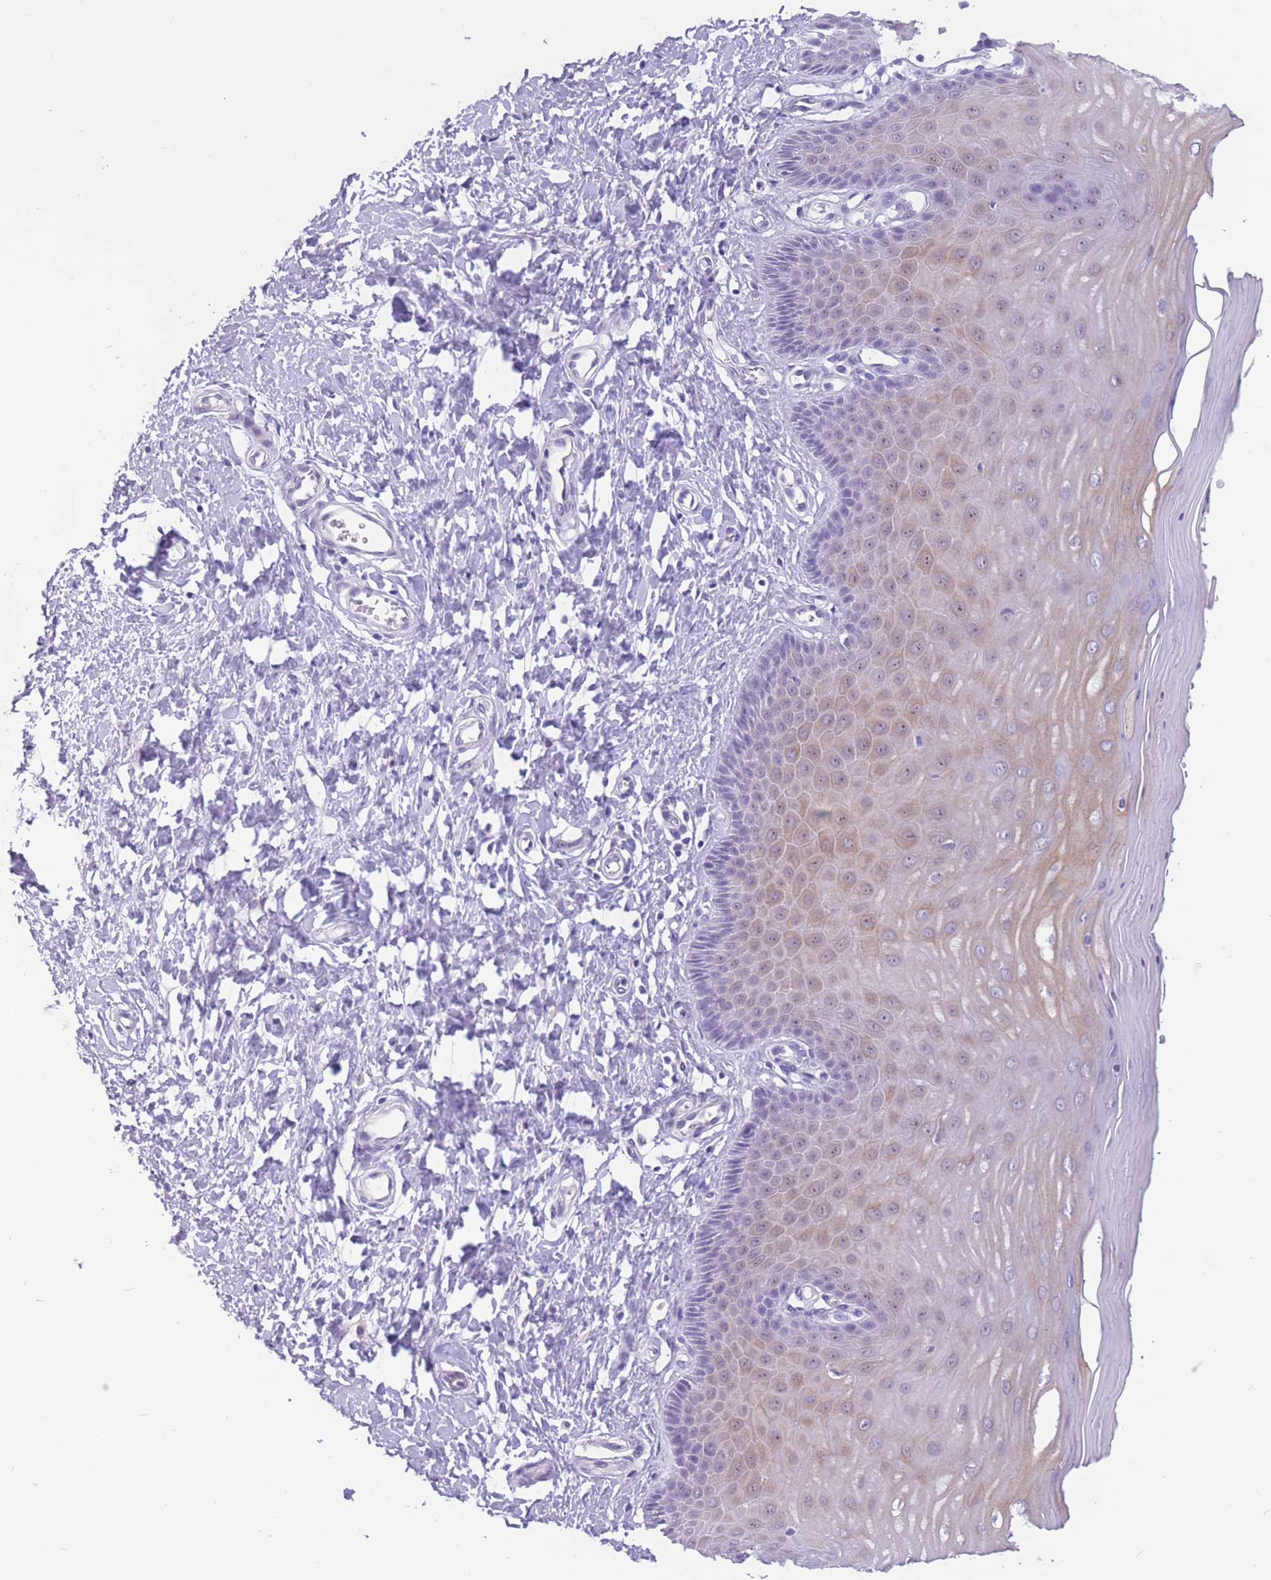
{"staining": {"intensity": "negative", "quantity": "none", "location": "none"}, "tissue": "cervix", "cell_type": "Glandular cells", "image_type": "normal", "snomed": [{"axis": "morphology", "description": "Normal tissue, NOS"}, {"axis": "topography", "description": "Cervix"}], "caption": "There is no significant expression in glandular cells of cervix. (DAB IHC visualized using brightfield microscopy, high magnification).", "gene": "BOP1", "patient": {"sex": "female", "age": 55}}